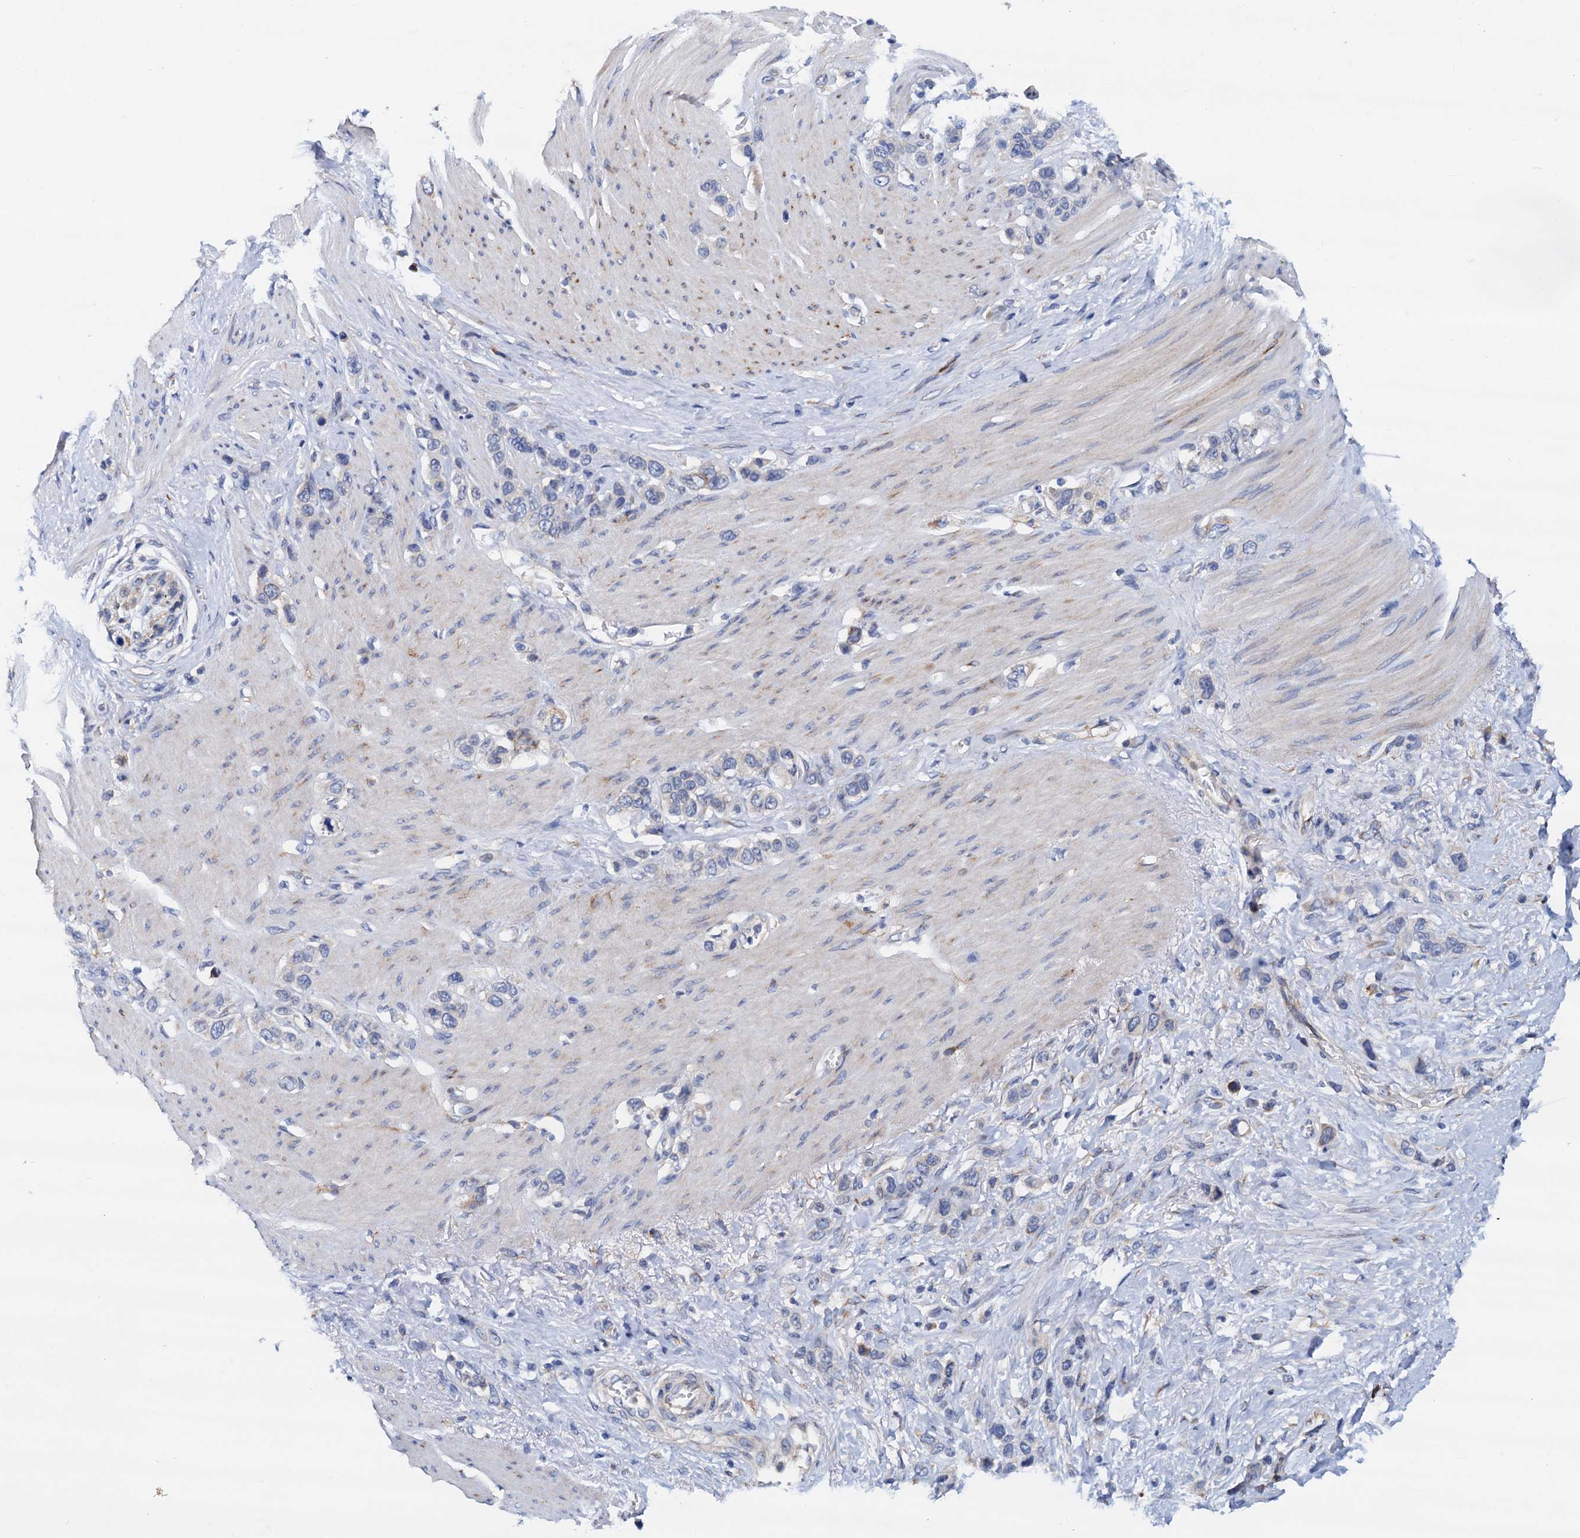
{"staining": {"intensity": "negative", "quantity": "none", "location": "none"}, "tissue": "stomach cancer", "cell_type": "Tumor cells", "image_type": "cancer", "snomed": [{"axis": "morphology", "description": "Adenocarcinoma, NOS"}, {"axis": "morphology", "description": "Adenocarcinoma, High grade"}, {"axis": "topography", "description": "Stomach, upper"}, {"axis": "topography", "description": "Stomach, lower"}], "caption": "IHC of stomach adenocarcinoma shows no expression in tumor cells.", "gene": "RASSF9", "patient": {"sex": "female", "age": 65}}